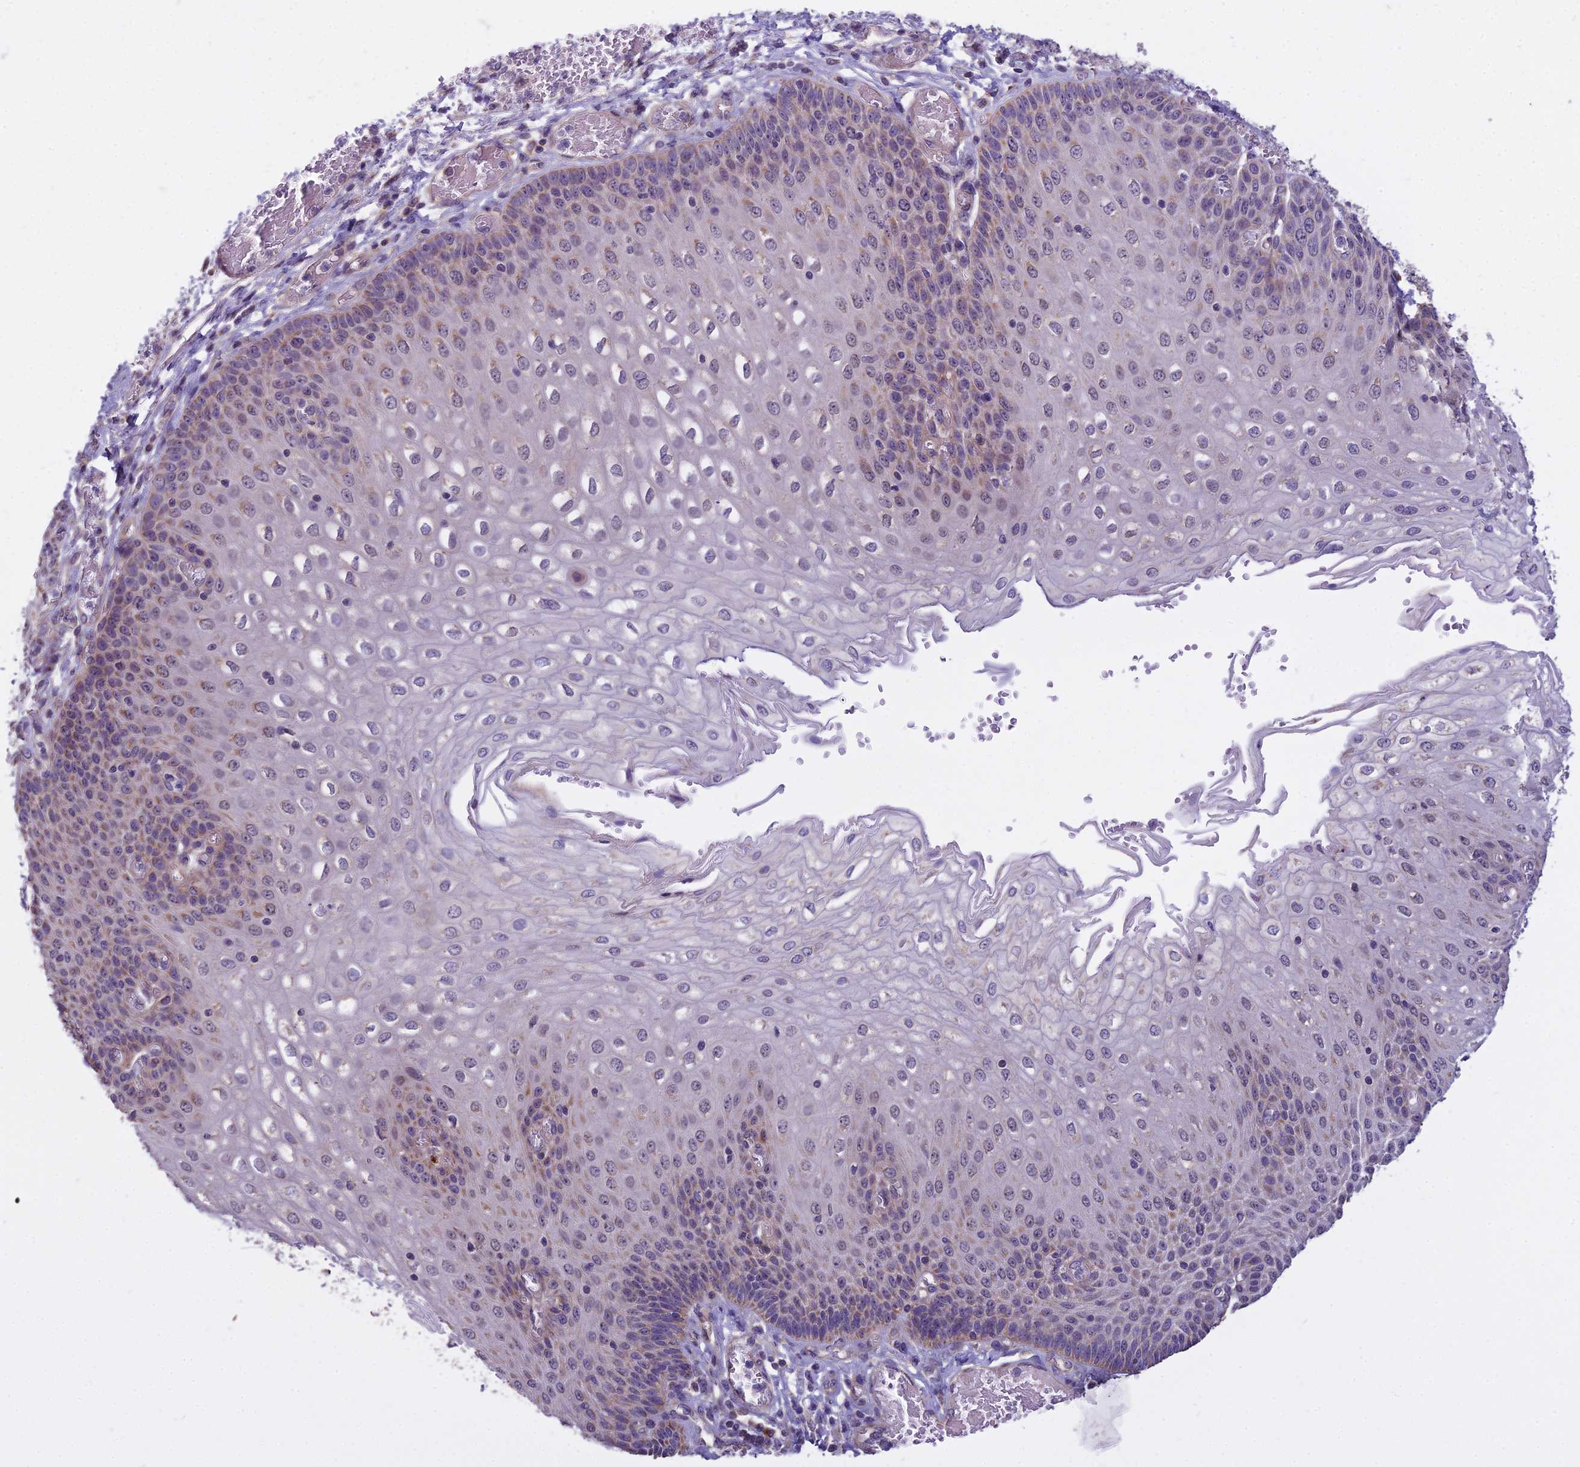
{"staining": {"intensity": "weak", "quantity": "25%-75%", "location": "cytoplasmic/membranous"}, "tissue": "esophagus", "cell_type": "Squamous epithelial cells", "image_type": "normal", "snomed": [{"axis": "morphology", "description": "Normal tissue, NOS"}, {"axis": "topography", "description": "Esophagus"}], "caption": "Protein staining of unremarkable esophagus demonstrates weak cytoplasmic/membranous staining in about 25%-75% of squamous epithelial cells.", "gene": "DUS2", "patient": {"sex": "male", "age": 81}}